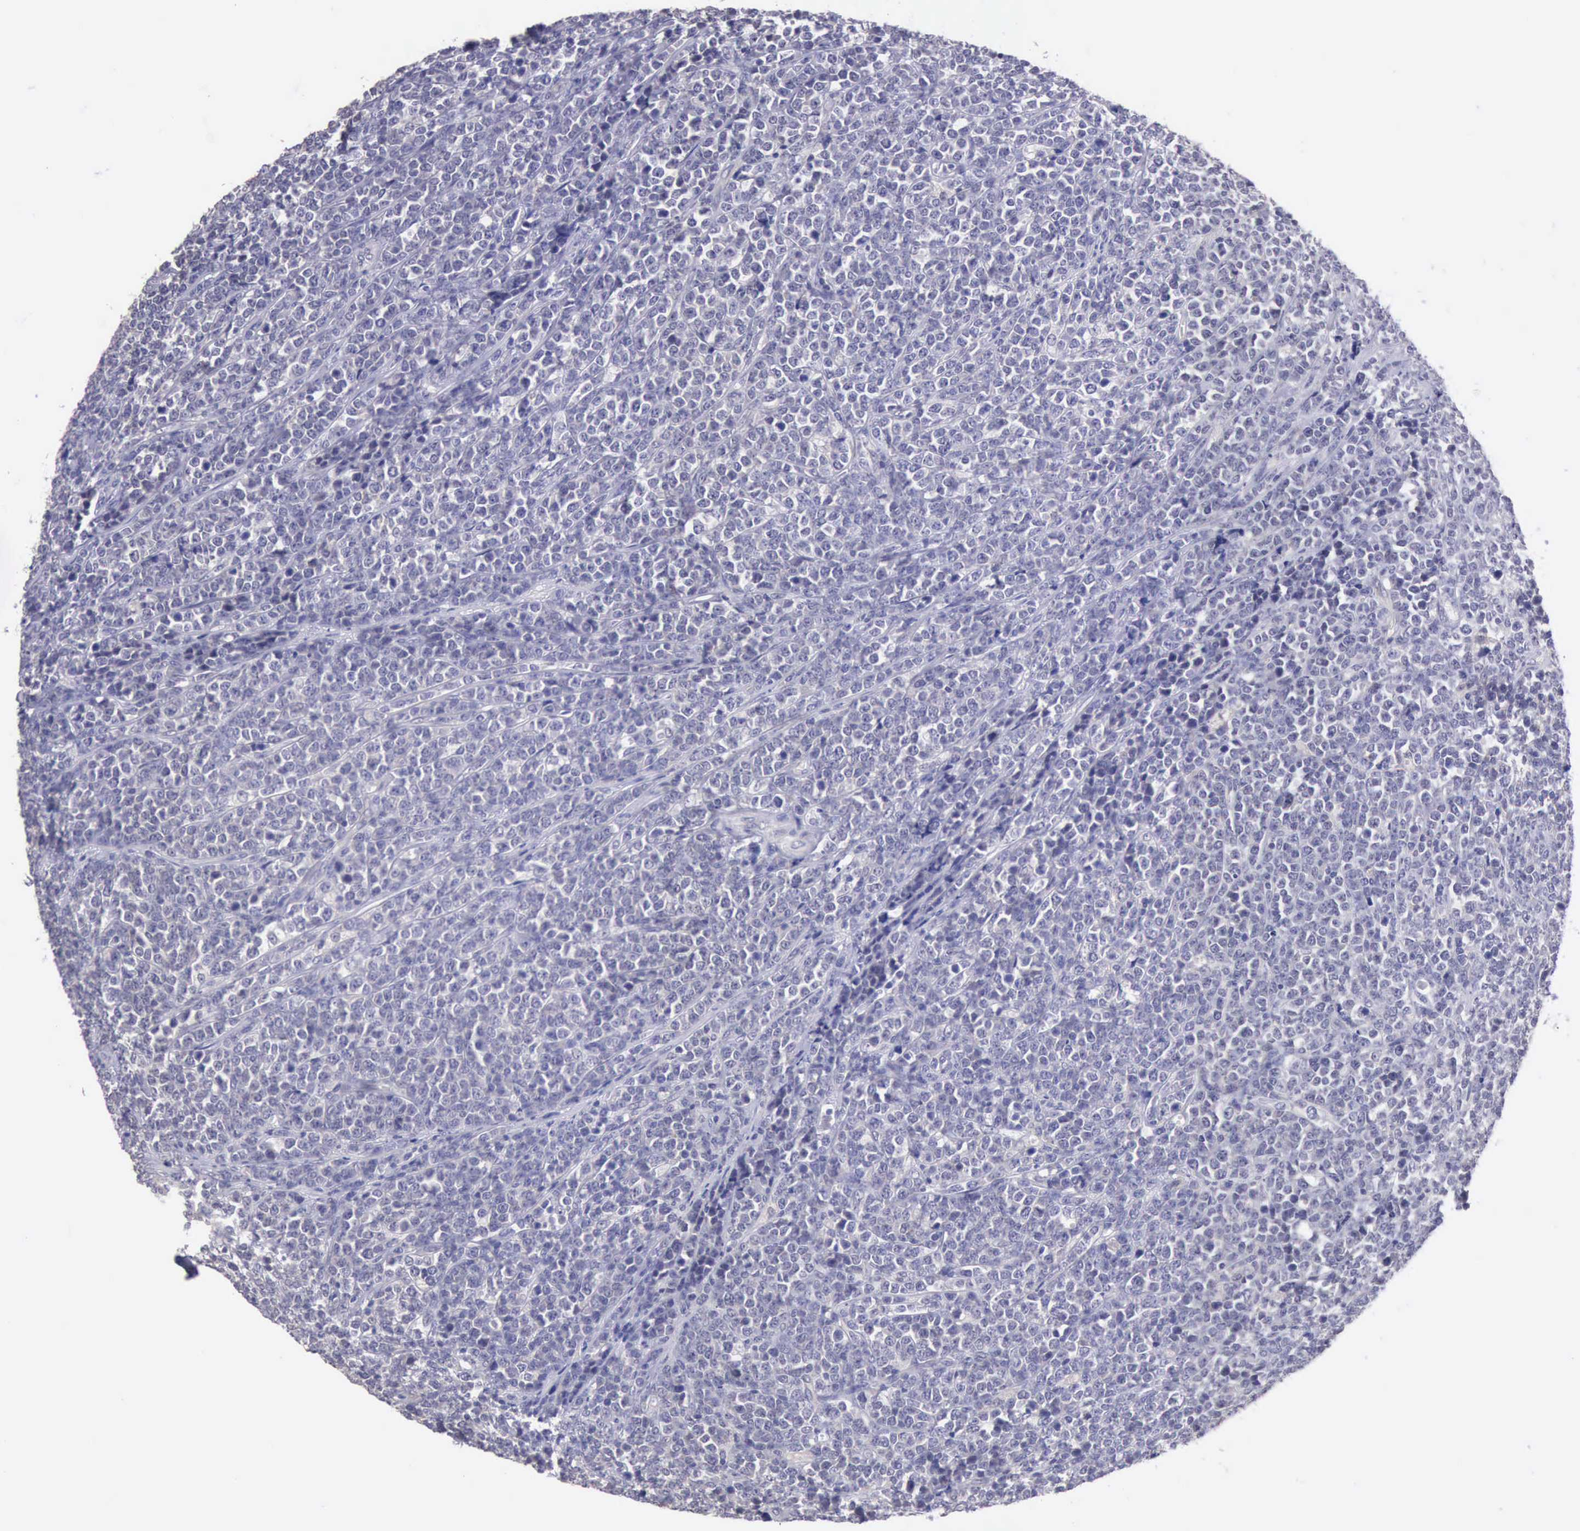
{"staining": {"intensity": "negative", "quantity": "none", "location": "none"}, "tissue": "lymphoma", "cell_type": "Tumor cells", "image_type": "cancer", "snomed": [{"axis": "morphology", "description": "Malignant lymphoma, non-Hodgkin's type, High grade"}, {"axis": "topography", "description": "Small intestine"}, {"axis": "topography", "description": "Colon"}], "caption": "Tumor cells show no significant protein staining in high-grade malignant lymphoma, non-Hodgkin's type.", "gene": "KCND1", "patient": {"sex": "male", "age": 8}}